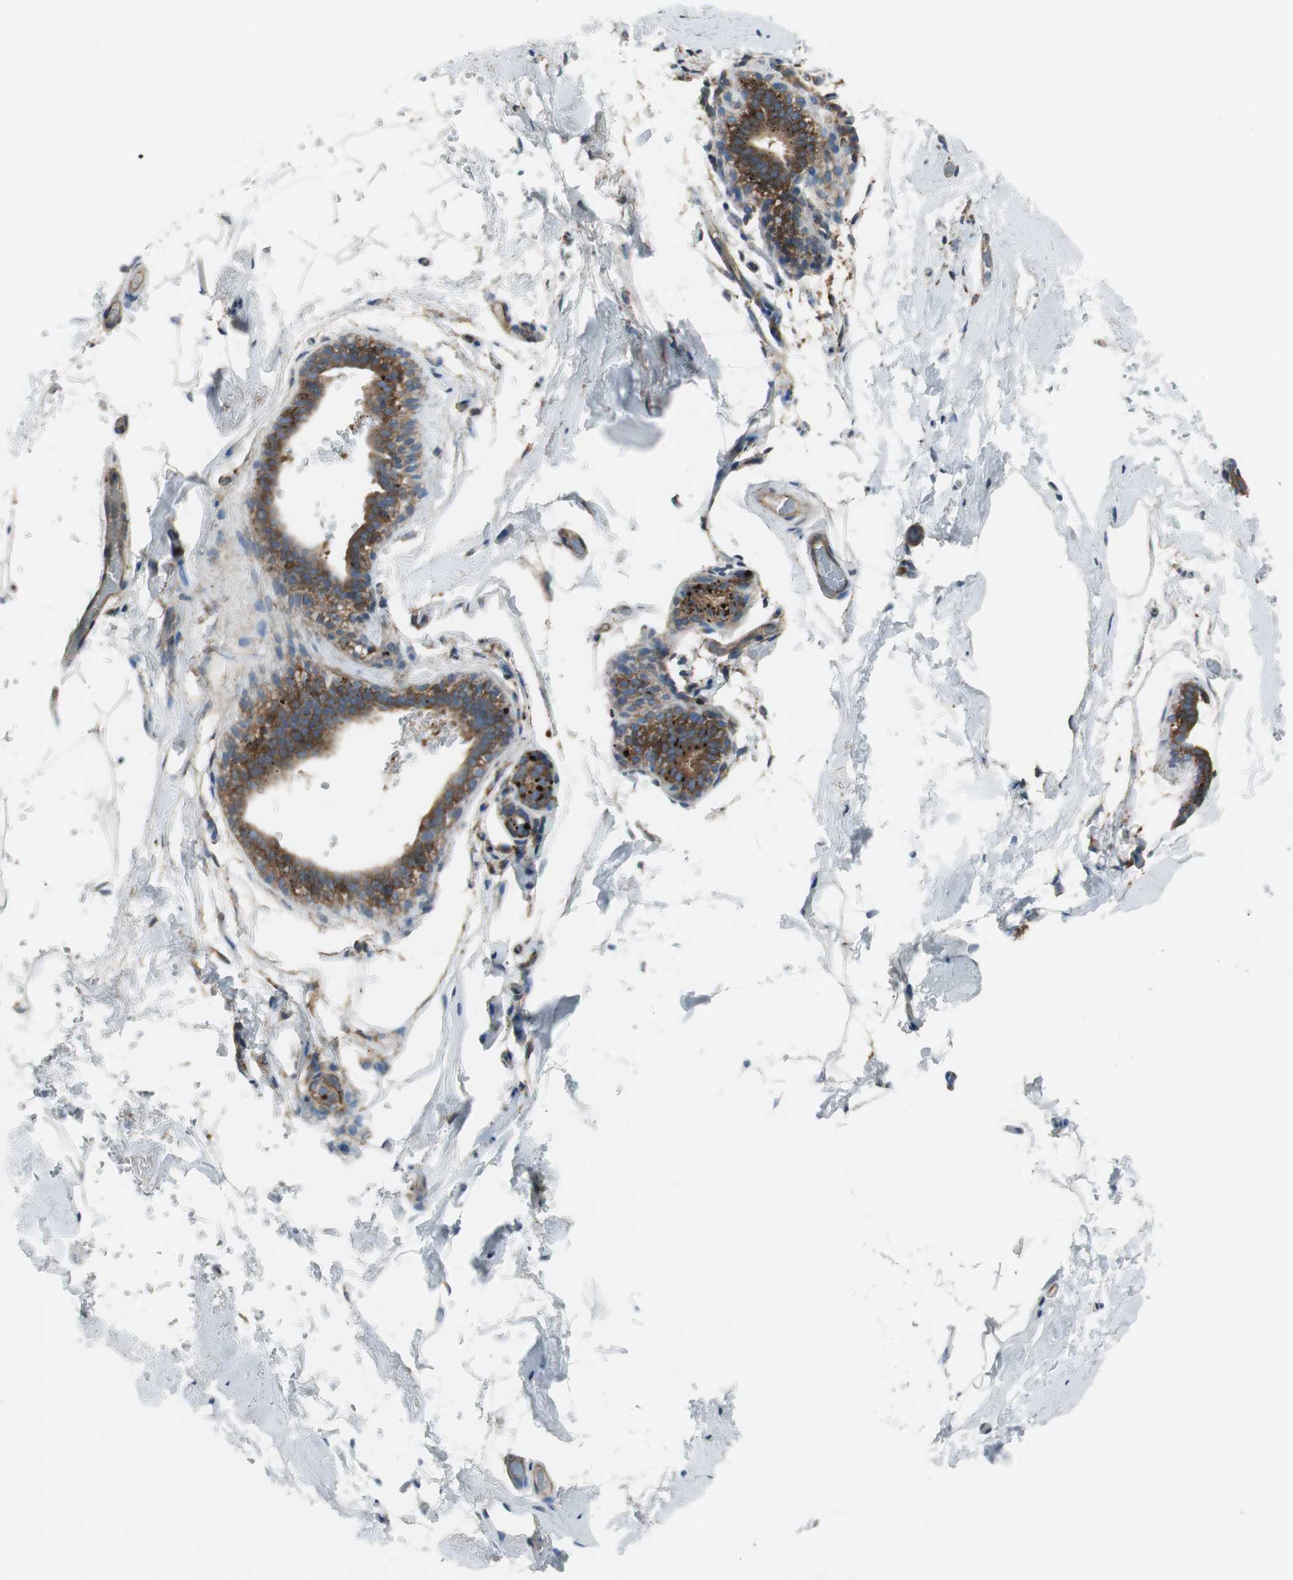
{"staining": {"intensity": "negative", "quantity": "none", "location": "none"}, "tissue": "breast", "cell_type": "Adipocytes", "image_type": "normal", "snomed": [{"axis": "morphology", "description": "Normal tissue, NOS"}, {"axis": "topography", "description": "Breast"}, {"axis": "topography", "description": "Soft tissue"}], "caption": "This is an IHC photomicrograph of benign breast. There is no staining in adipocytes.", "gene": "NCK1", "patient": {"sex": "female", "age": 75}}